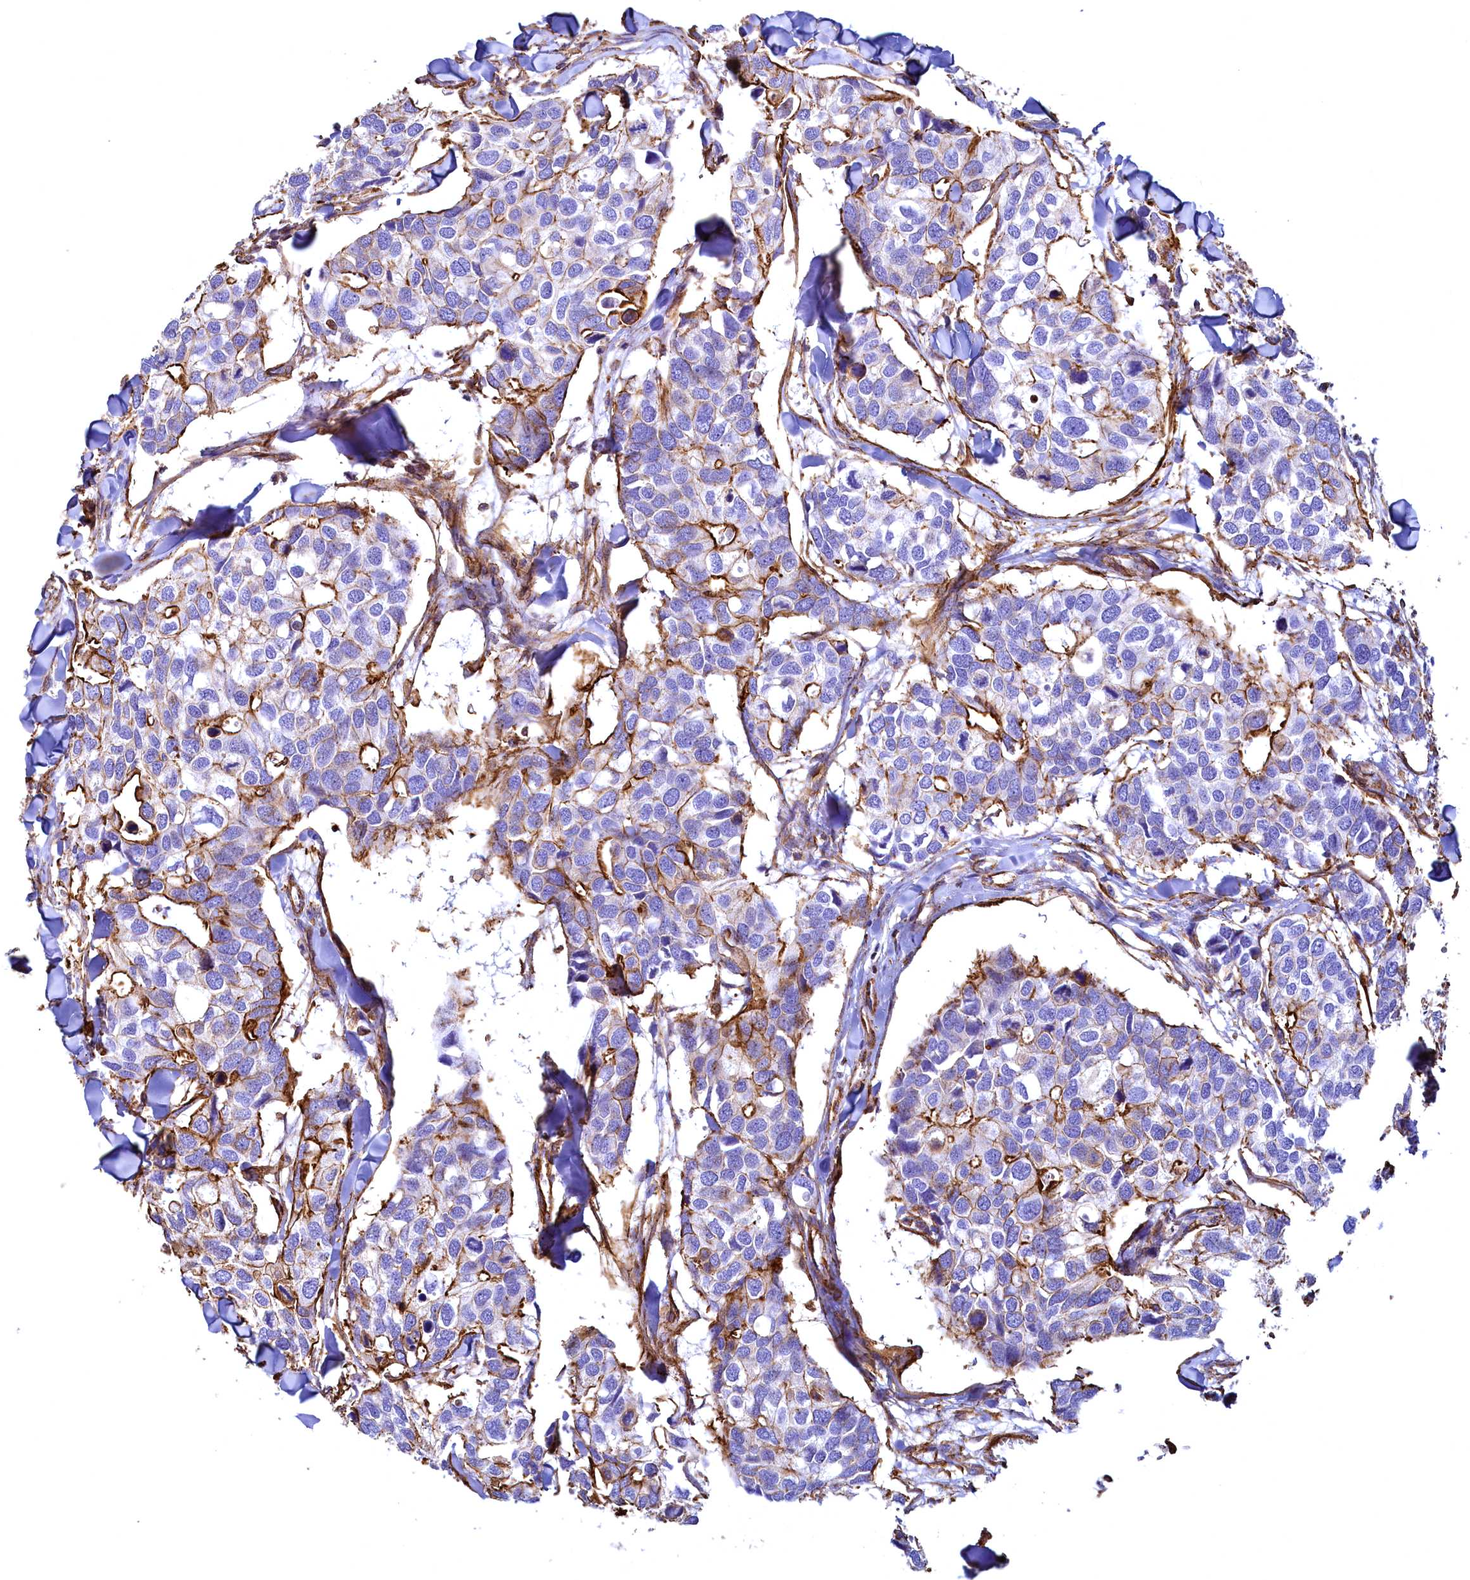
{"staining": {"intensity": "strong", "quantity": "25%-75%", "location": "cytoplasmic/membranous"}, "tissue": "breast cancer", "cell_type": "Tumor cells", "image_type": "cancer", "snomed": [{"axis": "morphology", "description": "Duct carcinoma"}, {"axis": "topography", "description": "Breast"}], "caption": "Protein staining displays strong cytoplasmic/membranous staining in approximately 25%-75% of tumor cells in breast cancer (intraductal carcinoma).", "gene": "THBS1", "patient": {"sex": "female", "age": 83}}